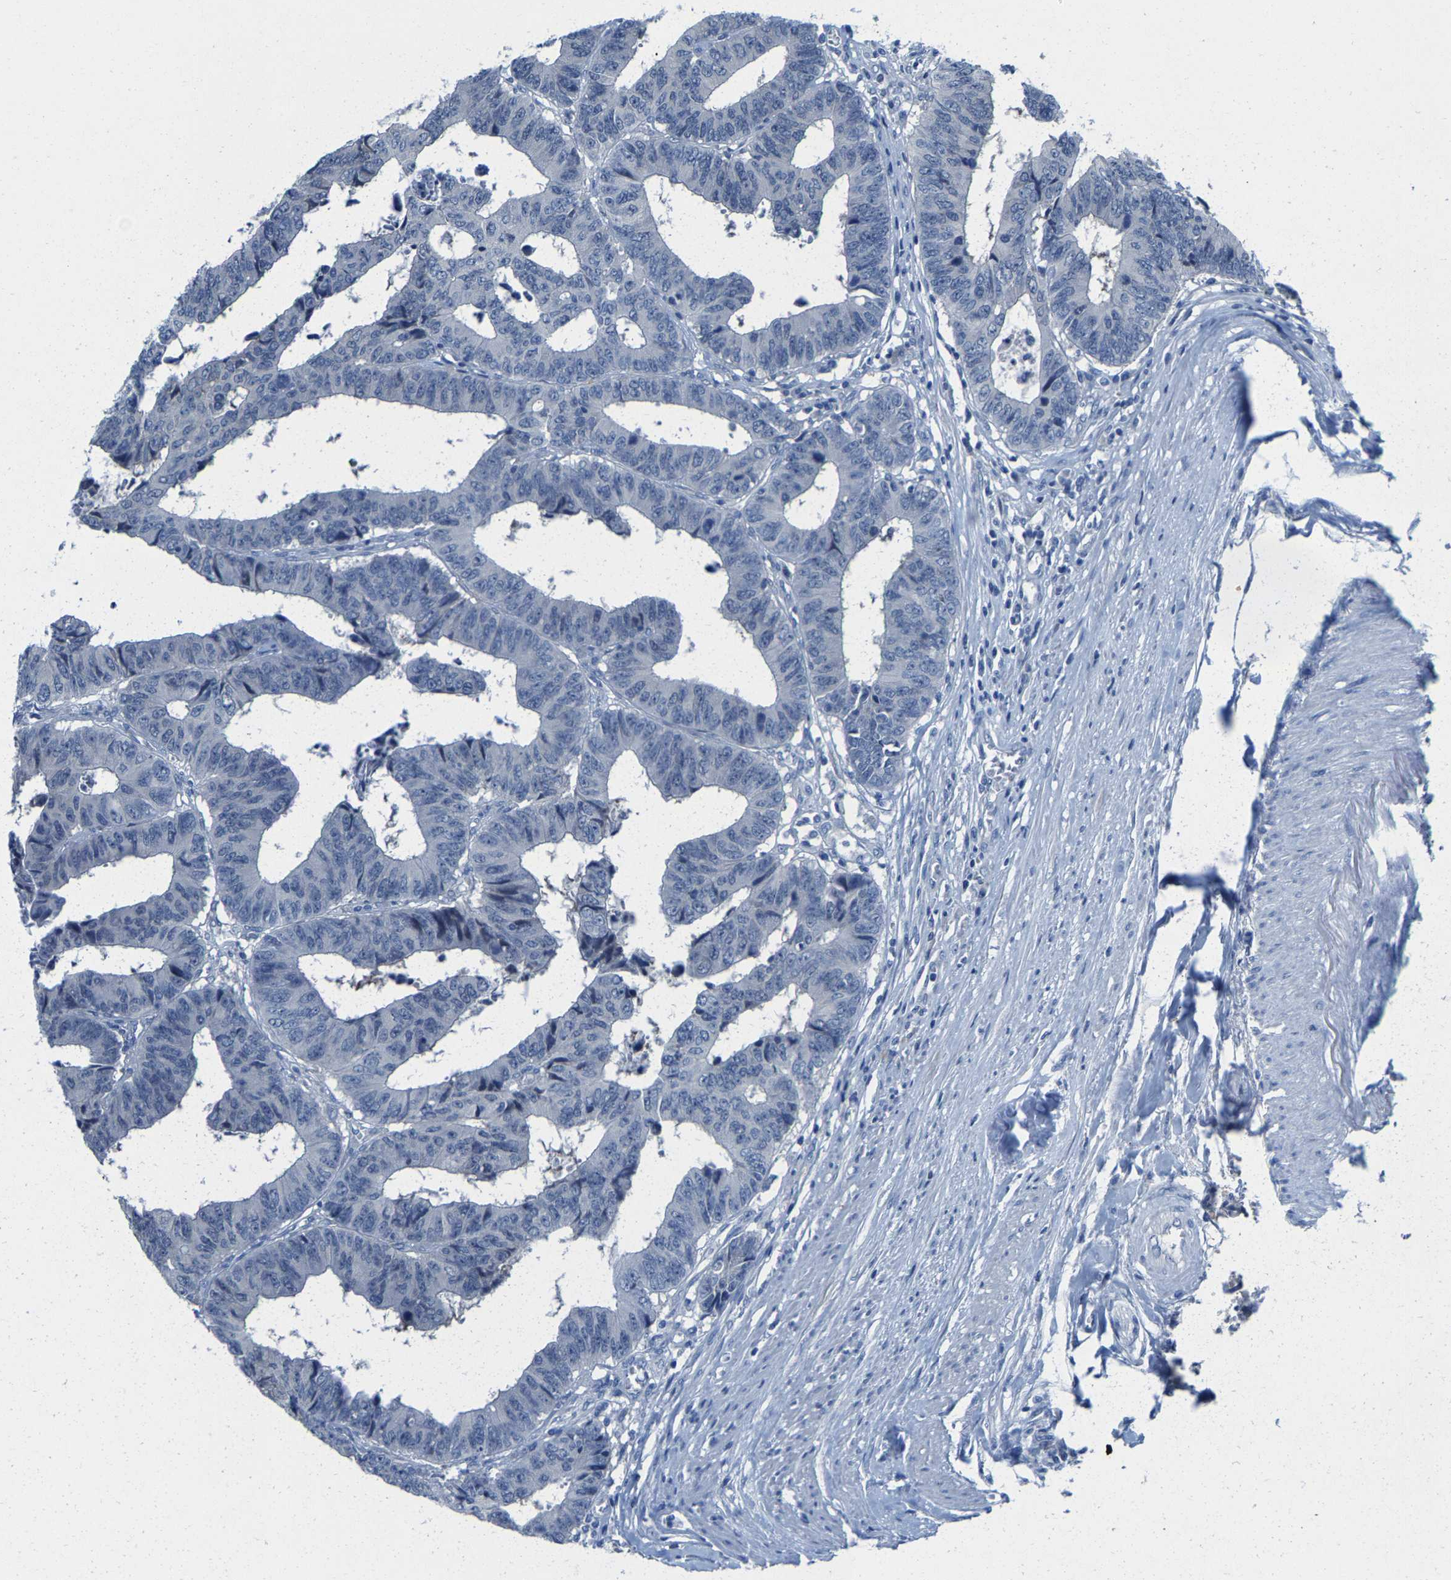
{"staining": {"intensity": "negative", "quantity": "none", "location": "none"}, "tissue": "colorectal cancer", "cell_type": "Tumor cells", "image_type": "cancer", "snomed": [{"axis": "morphology", "description": "Adenocarcinoma, NOS"}, {"axis": "topography", "description": "Rectum"}], "caption": "DAB immunohistochemical staining of colorectal cancer (adenocarcinoma) displays no significant staining in tumor cells.", "gene": "KLHL1", "patient": {"sex": "male", "age": 84}}